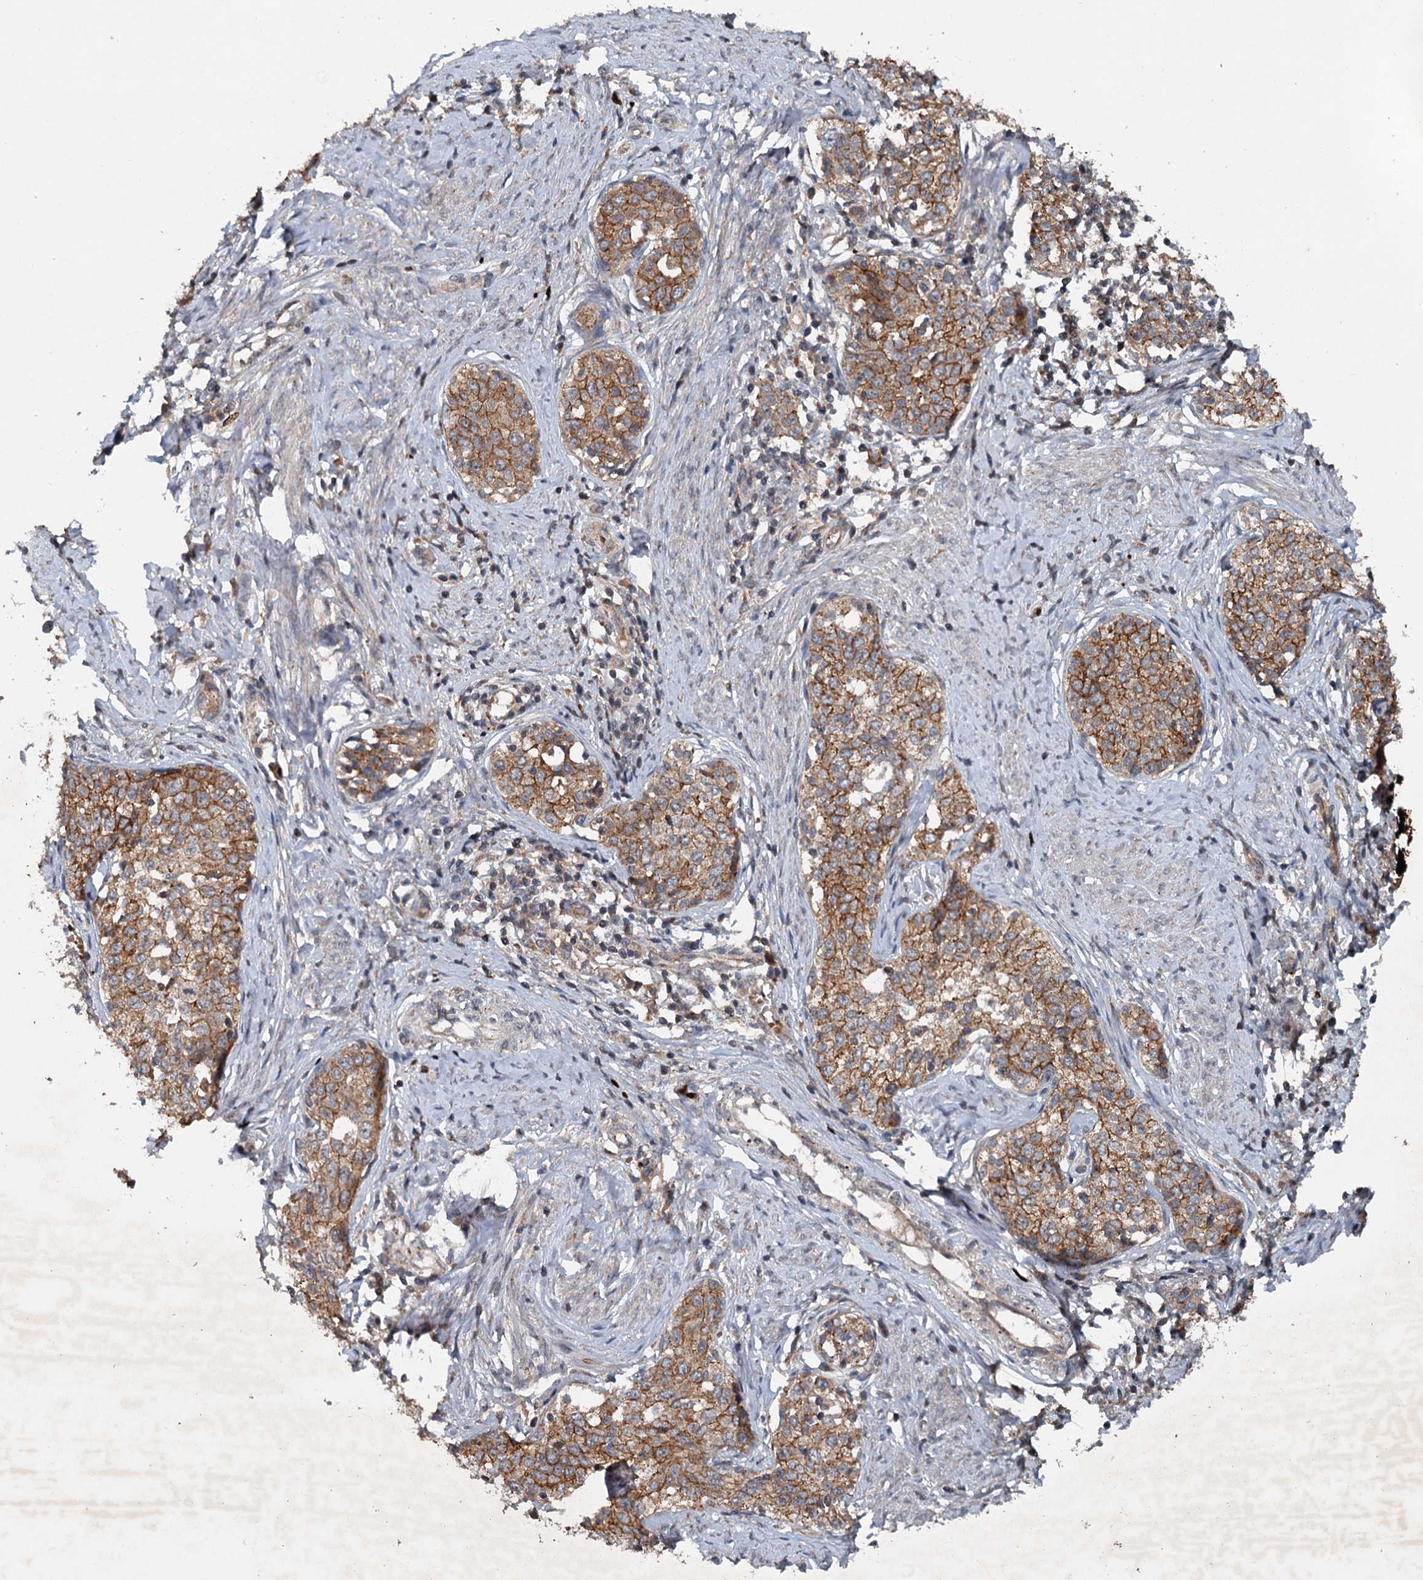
{"staining": {"intensity": "moderate", "quantity": ">75%", "location": "cytoplasmic/membranous"}, "tissue": "cervical cancer", "cell_type": "Tumor cells", "image_type": "cancer", "snomed": [{"axis": "morphology", "description": "Squamous cell carcinoma, NOS"}, {"axis": "morphology", "description": "Adenocarcinoma, NOS"}, {"axis": "topography", "description": "Cervix"}], "caption": "This is an image of IHC staining of cervical cancer, which shows moderate expression in the cytoplasmic/membranous of tumor cells.", "gene": "N4BP2L2", "patient": {"sex": "female", "age": 52}}